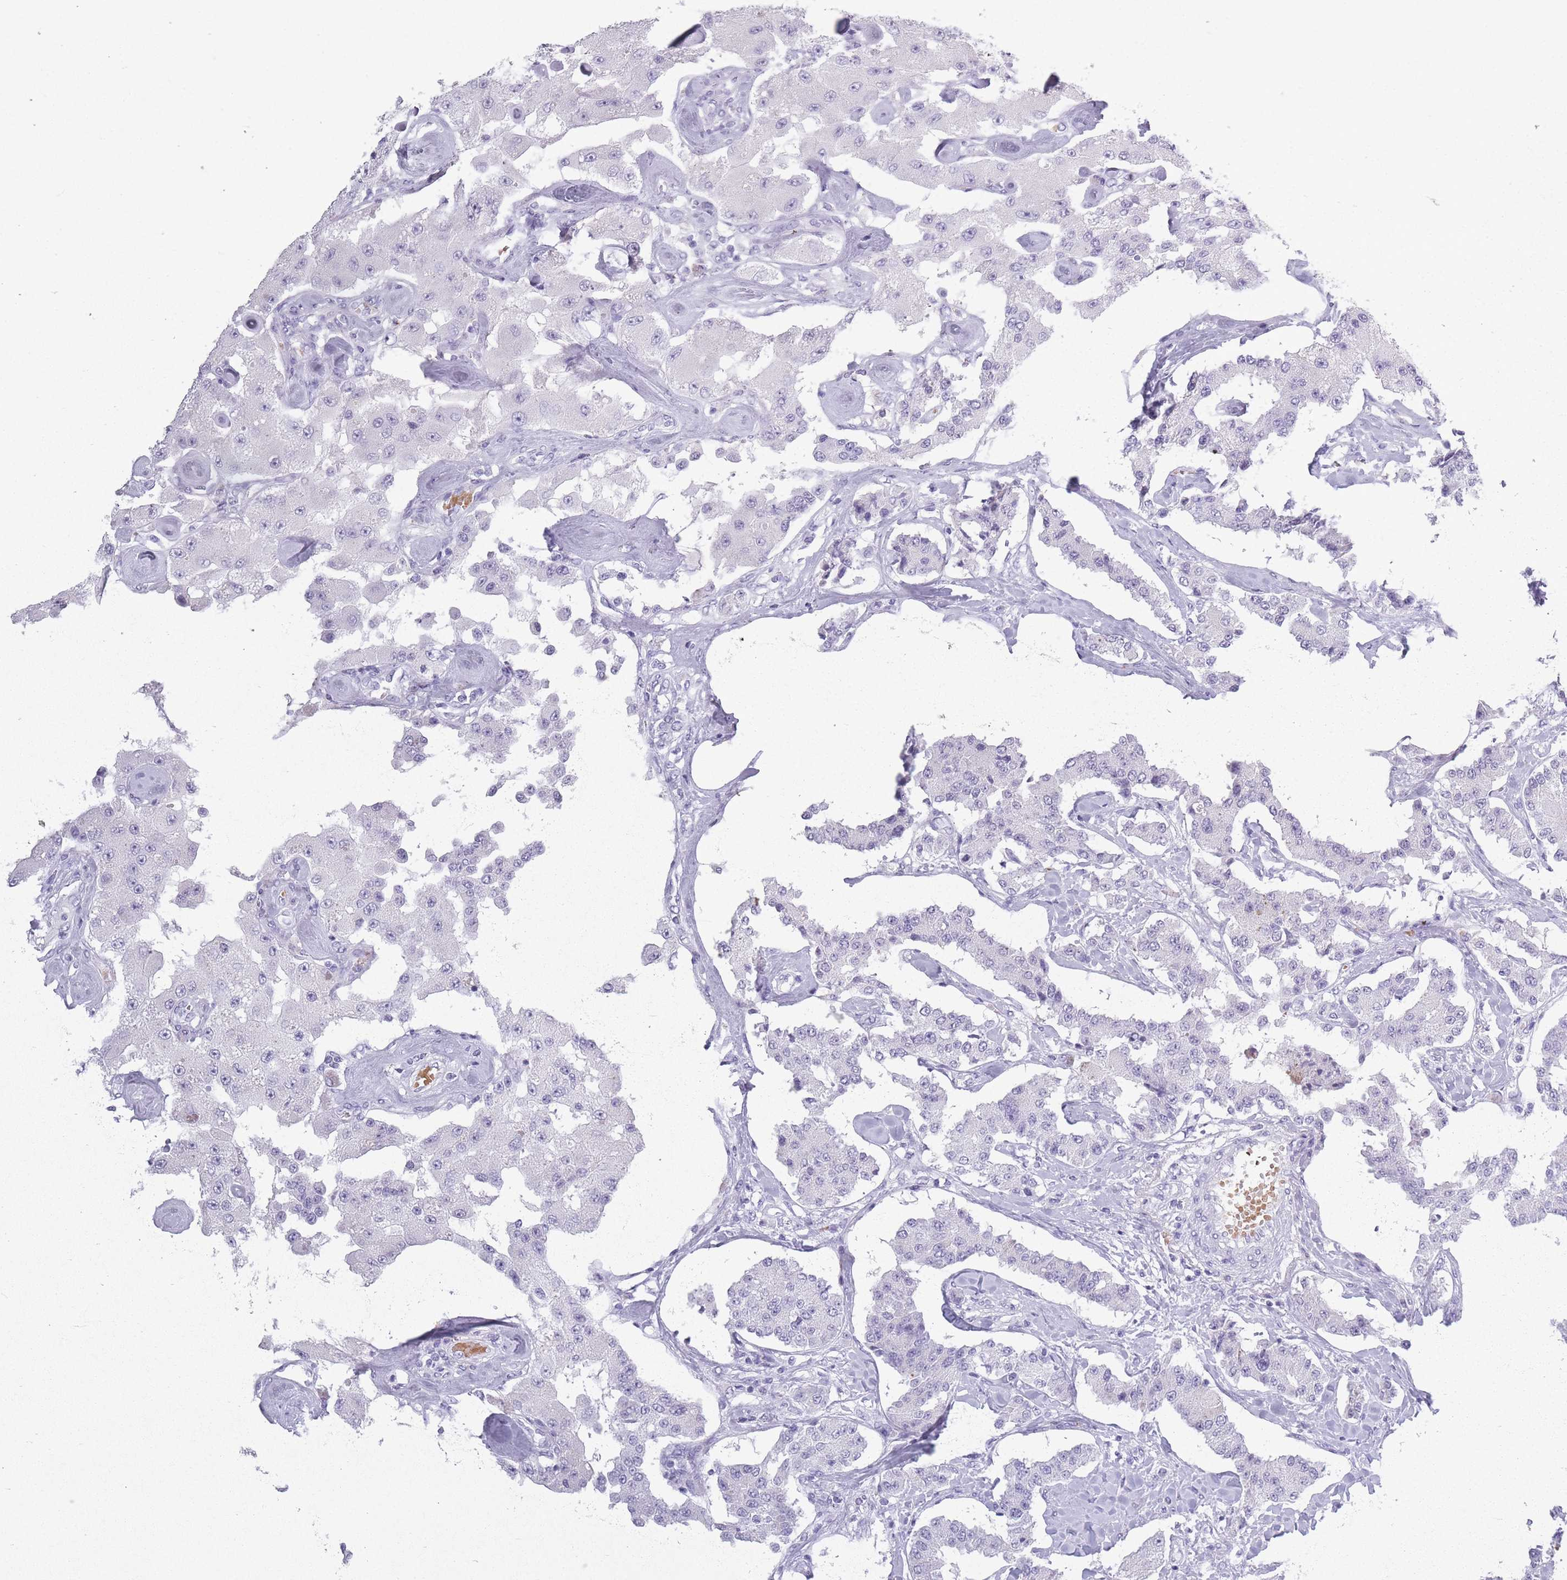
{"staining": {"intensity": "negative", "quantity": "none", "location": "none"}, "tissue": "carcinoid", "cell_type": "Tumor cells", "image_type": "cancer", "snomed": [{"axis": "morphology", "description": "Carcinoid, malignant, NOS"}, {"axis": "topography", "description": "Pancreas"}], "caption": "Immunohistochemistry (IHC) histopathology image of human malignant carcinoid stained for a protein (brown), which displays no staining in tumor cells.", "gene": "OR7C1", "patient": {"sex": "male", "age": 41}}